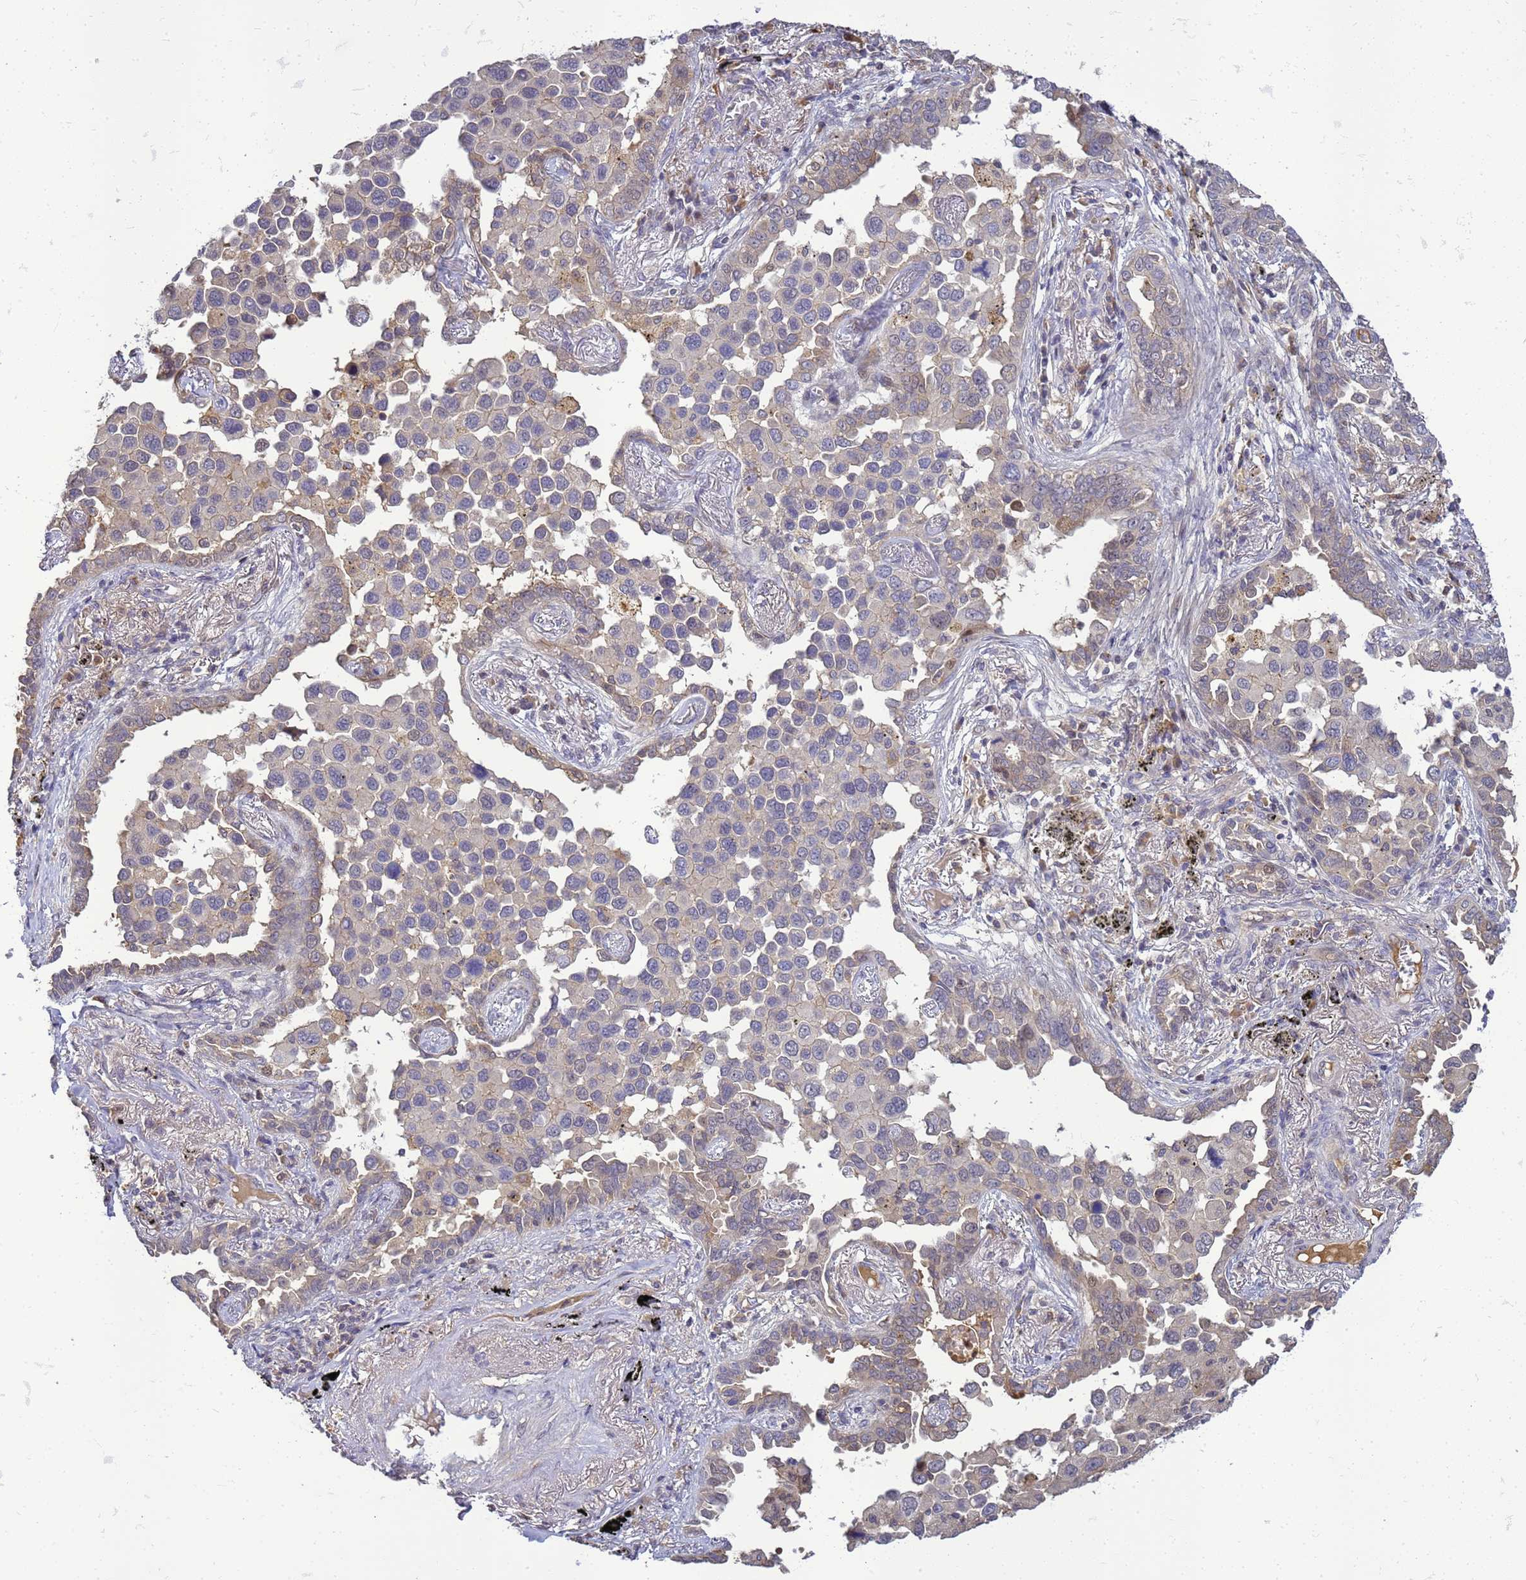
{"staining": {"intensity": "weak", "quantity": "<25%", "location": "cytoplasmic/membranous"}, "tissue": "lung cancer", "cell_type": "Tumor cells", "image_type": "cancer", "snomed": [{"axis": "morphology", "description": "Adenocarcinoma, NOS"}, {"axis": "topography", "description": "Lung"}], "caption": "Tumor cells show no significant protein staining in lung cancer.", "gene": "TMEM74B", "patient": {"sex": "male", "age": 67}}